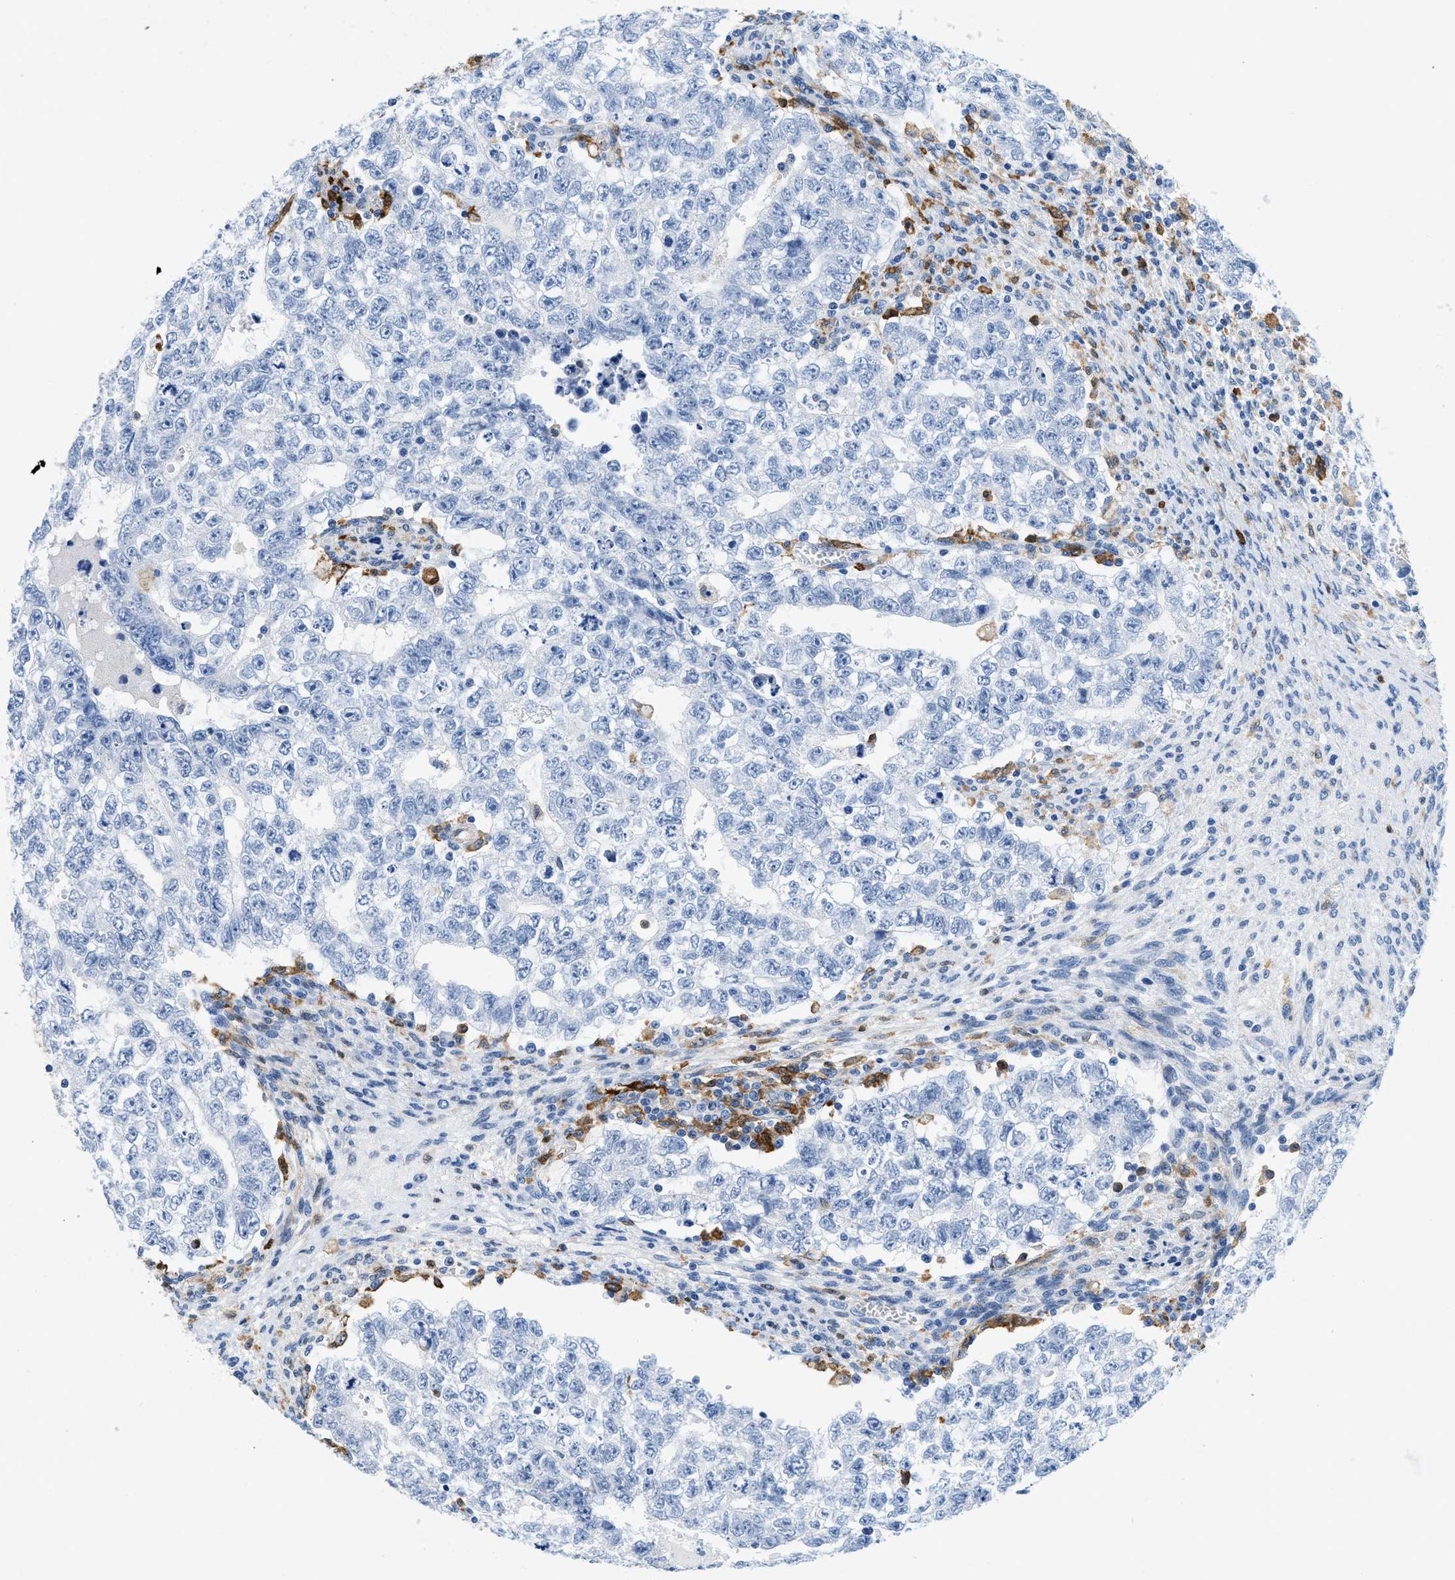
{"staining": {"intensity": "negative", "quantity": "none", "location": "none"}, "tissue": "testis cancer", "cell_type": "Tumor cells", "image_type": "cancer", "snomed": [{"axis": "morphology", "description": "Seminoma, NOS"}, {"axis": "morphology", "description": "Carcinoma, Embryonal, NOS"}, {"axis": "topography", "description": "Testis"}], "caption": "IHC image of seminoma (testis) stained for a protein (brown), which shows no positivity in tumor cells.", "gene": "GSN", "patient": {"sex": "male", "age": 38}}